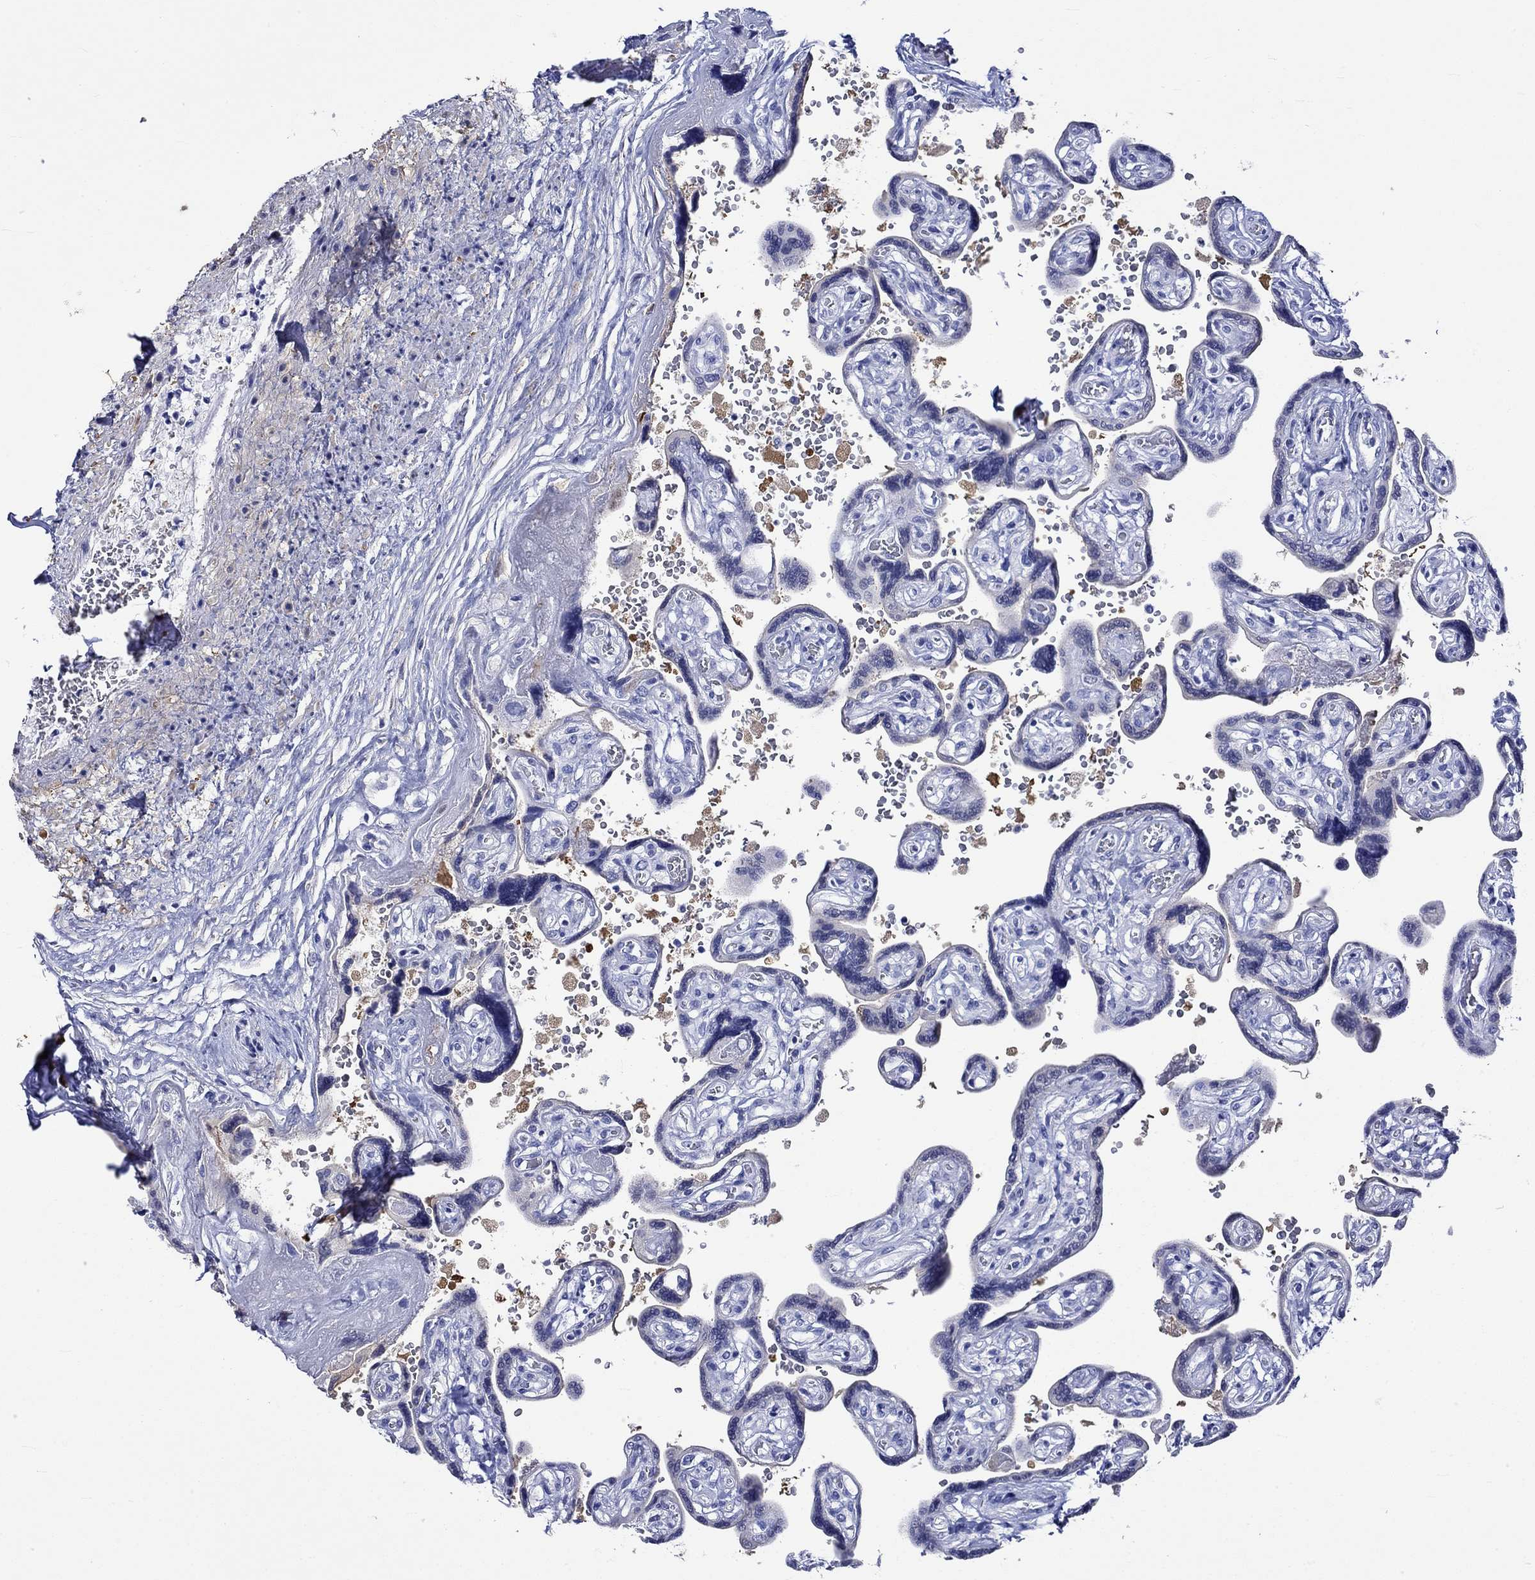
{"staining": {"intensity": "moderate", "quantity": "25%-75%", "location": "cytoplasmic/membranous"}, "tissue": "placenta", "cell_type": "Decidual cells", "image_type": "normal", "snomed": [{"axis": "morphology", "description": "Normal tissue, NOS"}, {"axis": "topography", "description": "Placenta"}], "caption": "Immunohistochemical staining of unremarkable human placenta exhibits medium levels of moderate cytoplasmic/membranous positivity in approximately 25%-75% of decidual cells.", "gene": "CRYAB", "patient": {"sex": "female", "age": 32}}